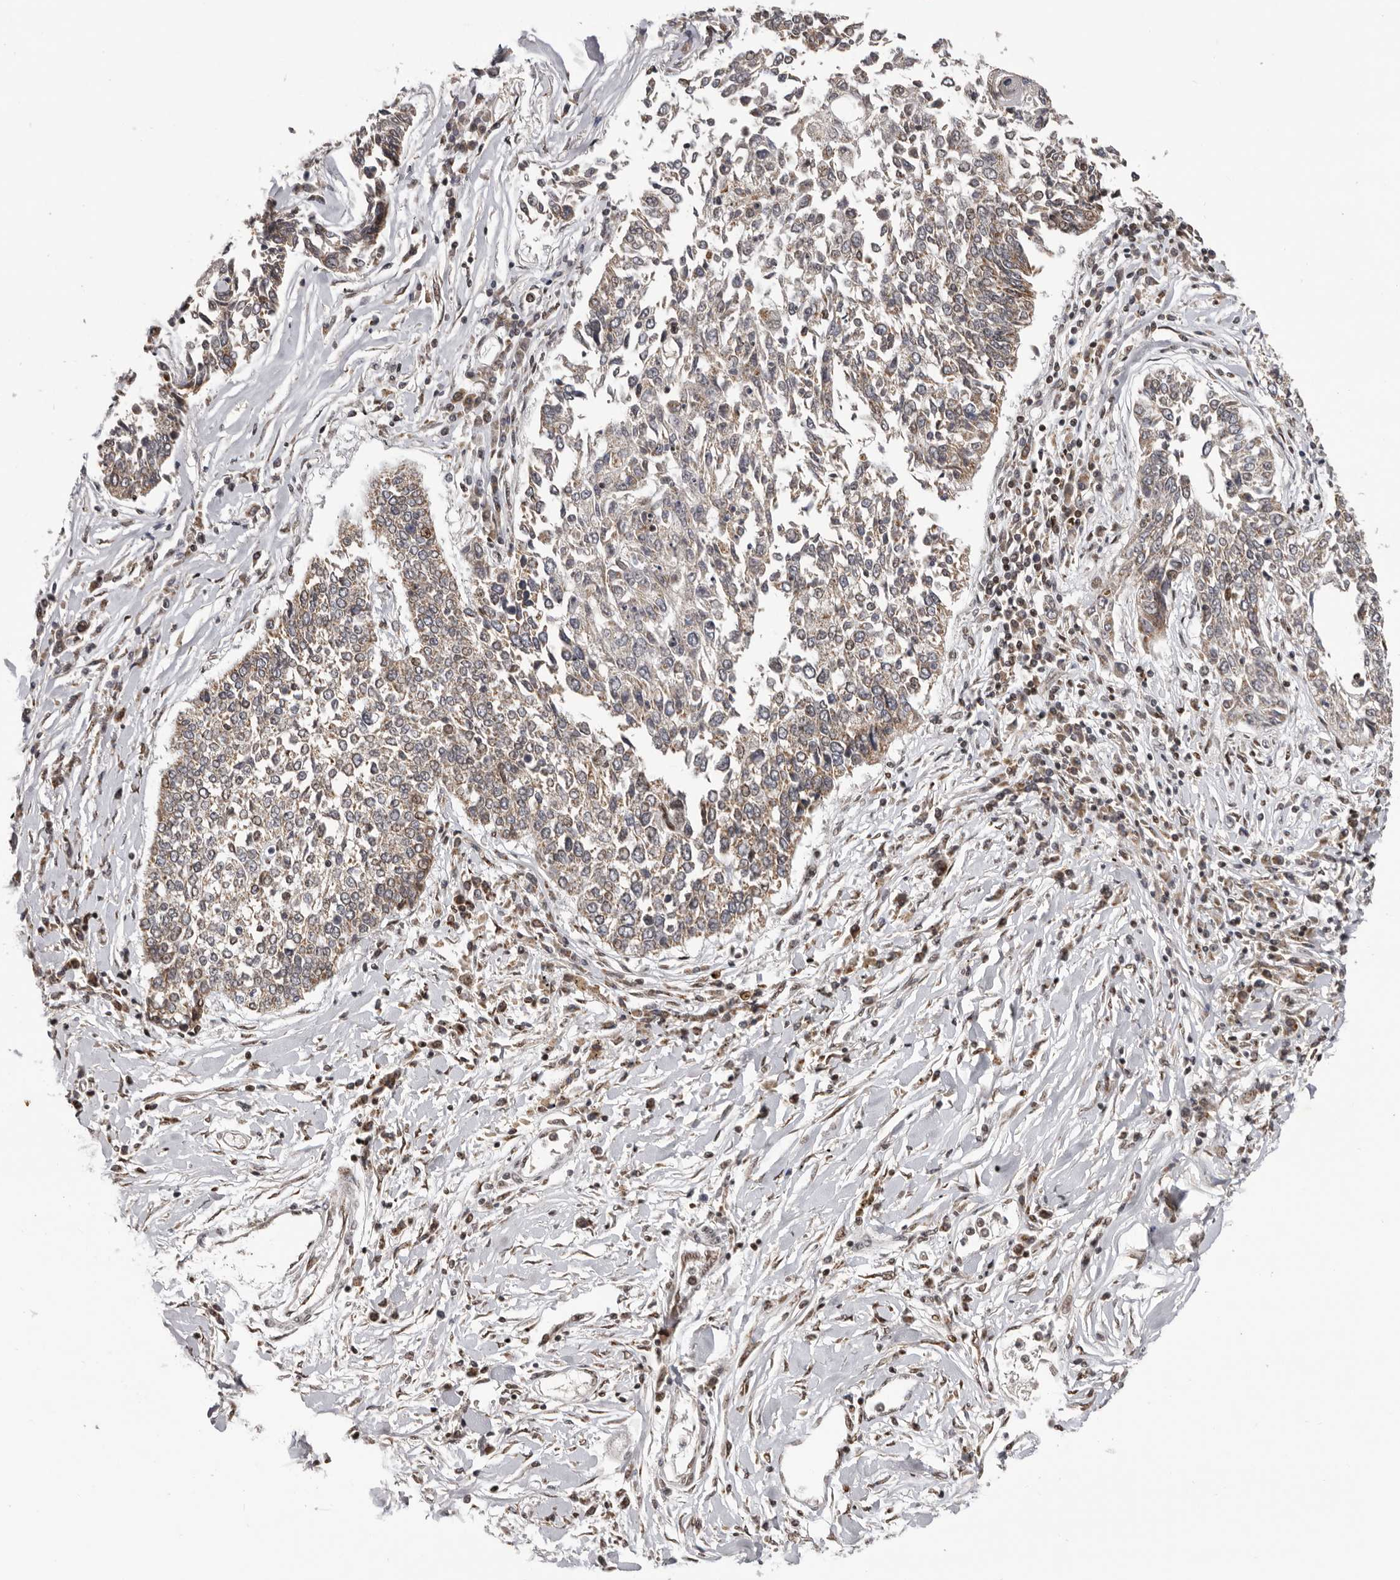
{"staining": {"intensity": "weak", "quantity": "25%-75%", "location": "cytoplasmic/membranous"}, "tissue": "lung cancer", "cell_type": "Tumor cells", "image_type": "cancer", "snomed": [{"axis": "morphology", "description": "Normal tissue, NOS"}, {"axis": "morphology", "description": "Squamous cell carcinoma, NOS"}, {"axis": "topography", "description": "Cartilage tissue"}, {"axis": "topography", "description": "Bronchus"}, {"axis": "topography", "description": "Lung"}, {"axis": "topography", "description": "Peripheral nerve tissue"}], "caption": "Protein expression analysis of lung cancer (squamous cell carcinoma) reveals weak cytoplasmic/membranous staining in about 25%-75% of tumor cells.", "gene": "C17orf99", "patient": {"sex": "female", "age": 49}}